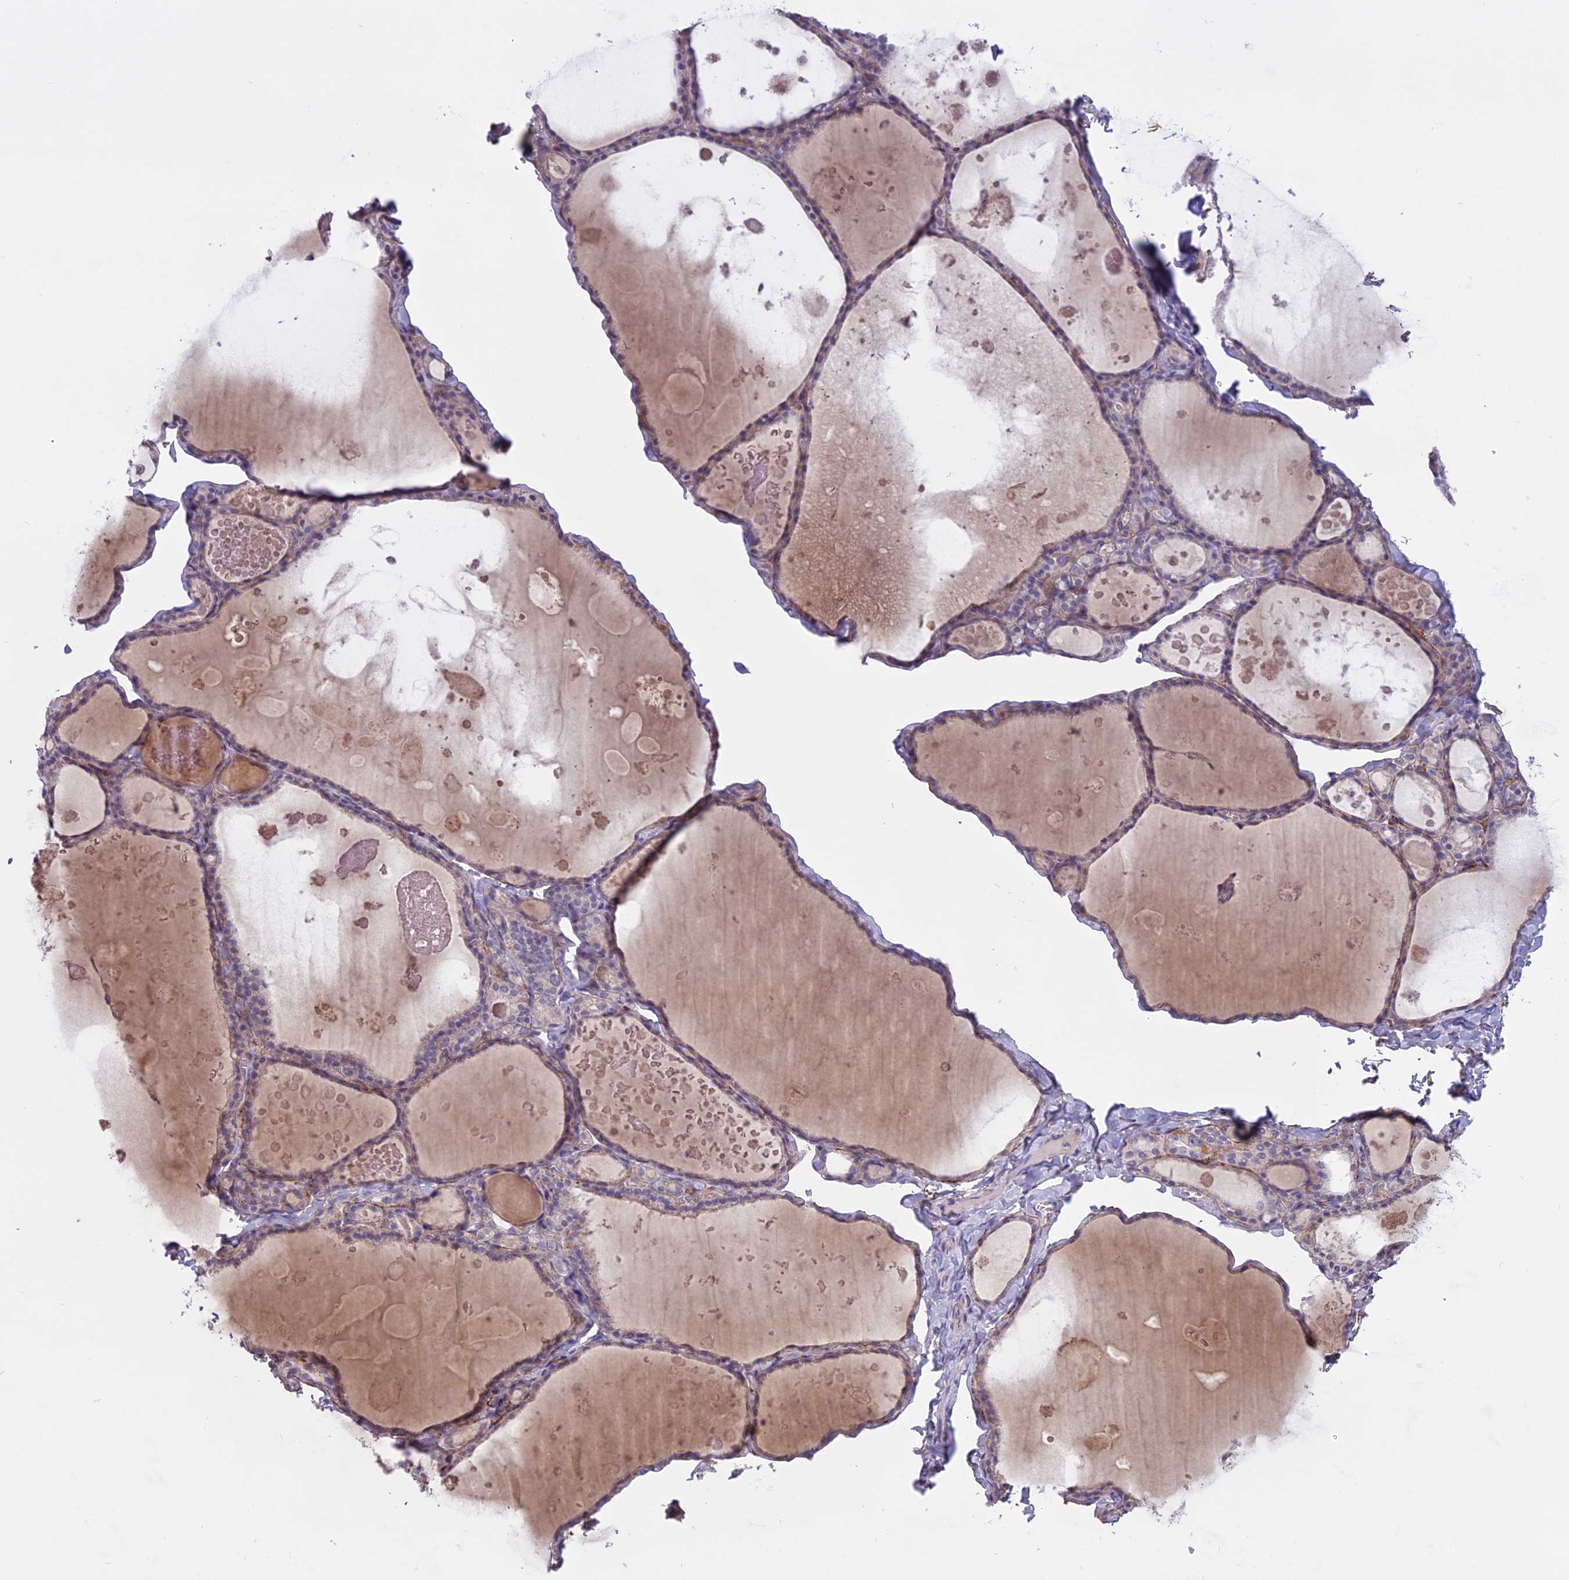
{"staining": {"intensity": "weak", "quantity": "25%-75%", "location": "cytoplasmic/membranous"}, "tissue": "thyroid gland", "cell_type": "Glandular cells", "image_type": "normal", "snomed": [{"axis": "morphology", "description": "Normal tissue, NOS"}, {"axis": "topography", "description": "Thyroid gland"}], "caption": "The micrograph shows a brown stain indicating the presence of a protein in the cytoplasmic/membranous of glandular cells in thyroid gland. The staining is performed using DAB brown chromogen to label protein expression. The nuclei are counter-stained blue using hematoxylin.", "gene": "SPHKAP", "patient": {"sex": "male", "age": 56}}